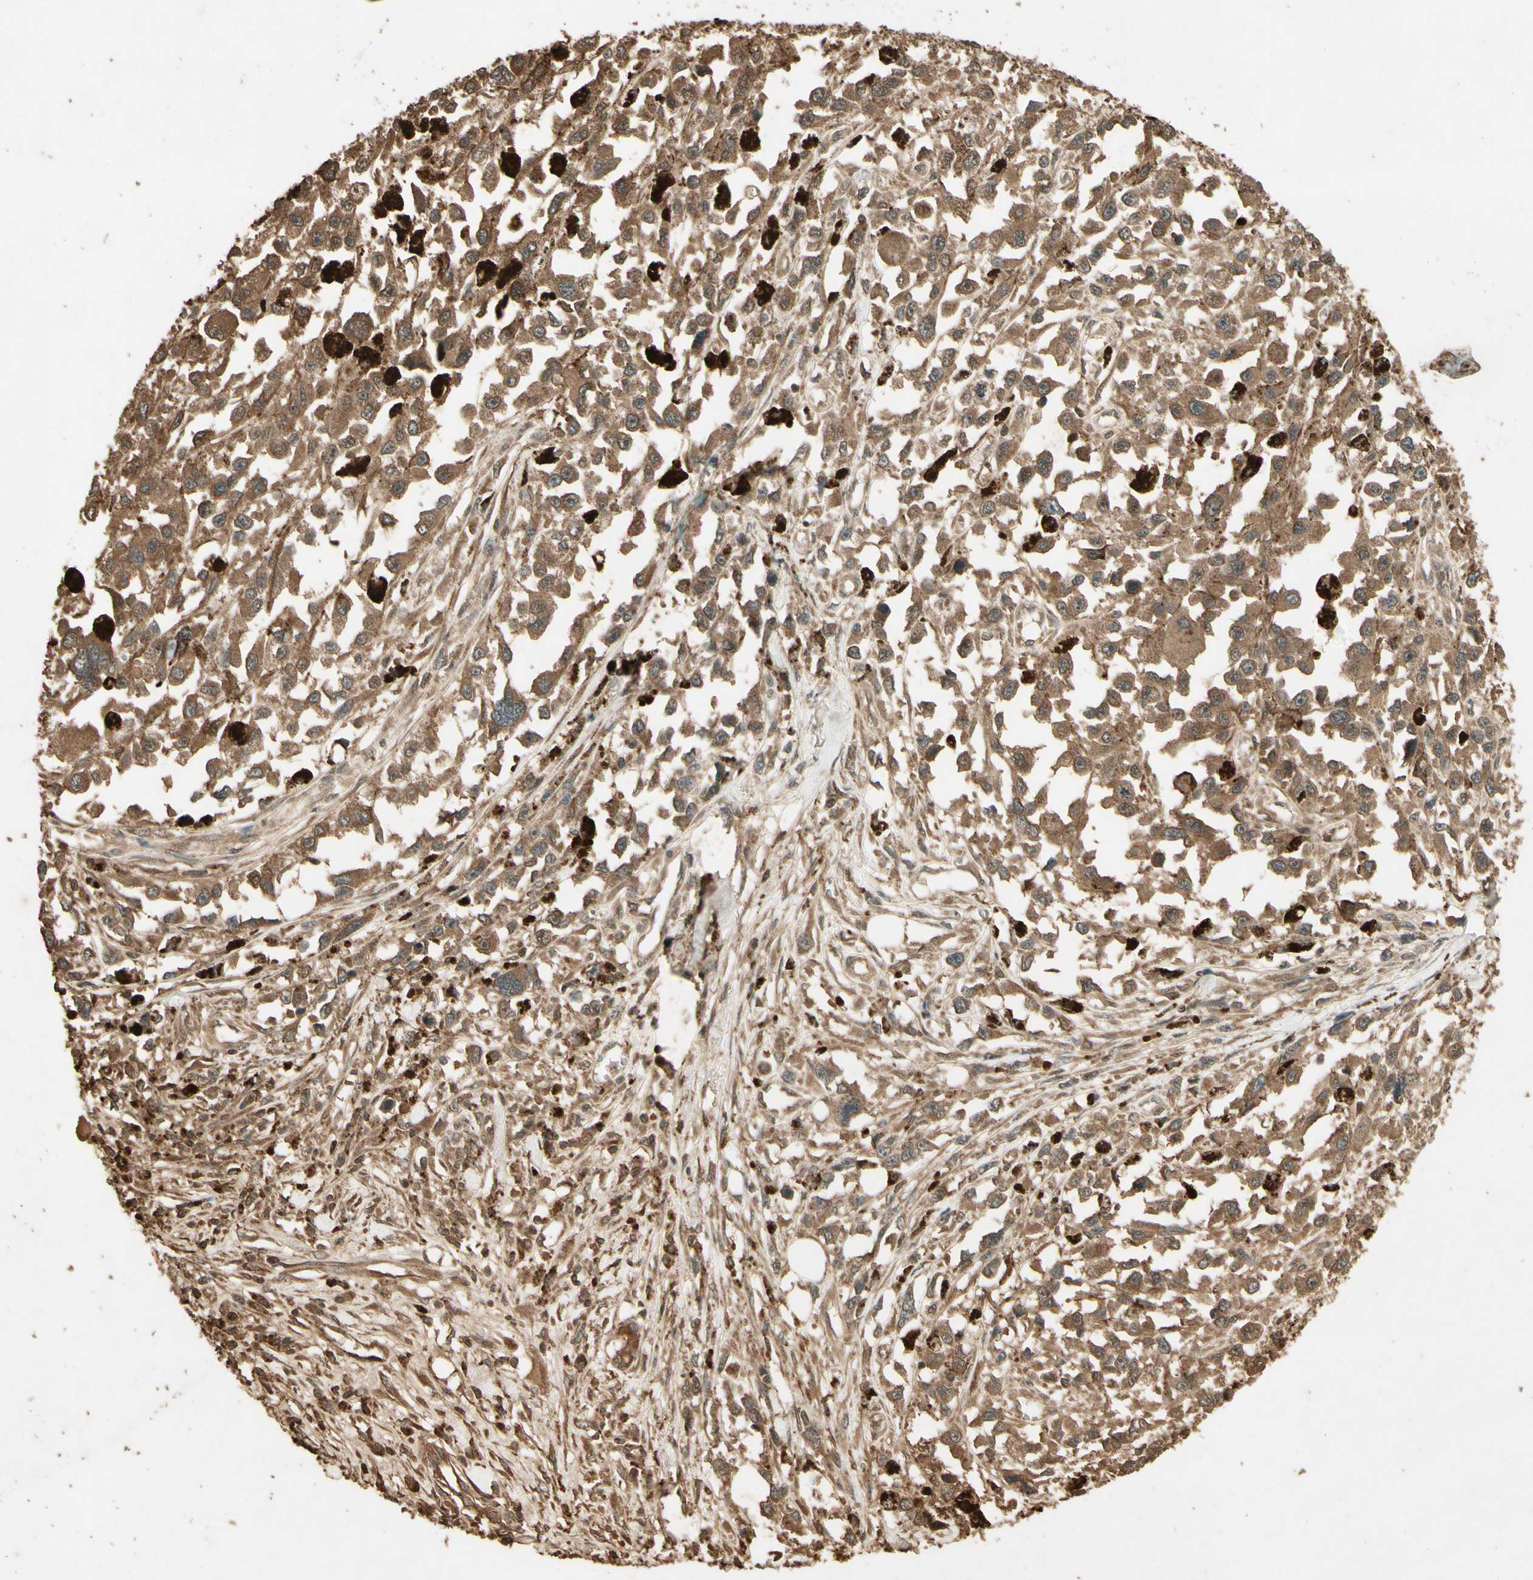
{"staining": {"intensity": "moderate", "quantity": ">75%", "location": "cytoplasmic/membranous"}, "tissue": "melanoma", "cell_type": "Tumor cells", "image_type": "cancer", "snomed": [{"axis": "morphology", "description": "Malignant melanoma, Metastatic site"}, {"axis": "topography", "description": "Lymph node"}], "caption": "About >75% of tumor cells in malignant melanoma (metastatic site) exhibit moderate cytoplasmic/membranous protein staining as visualized by brown immunohistochemical staining.", "gene": "SMAD9", "patient": {"sex": "male", "age": 59}}